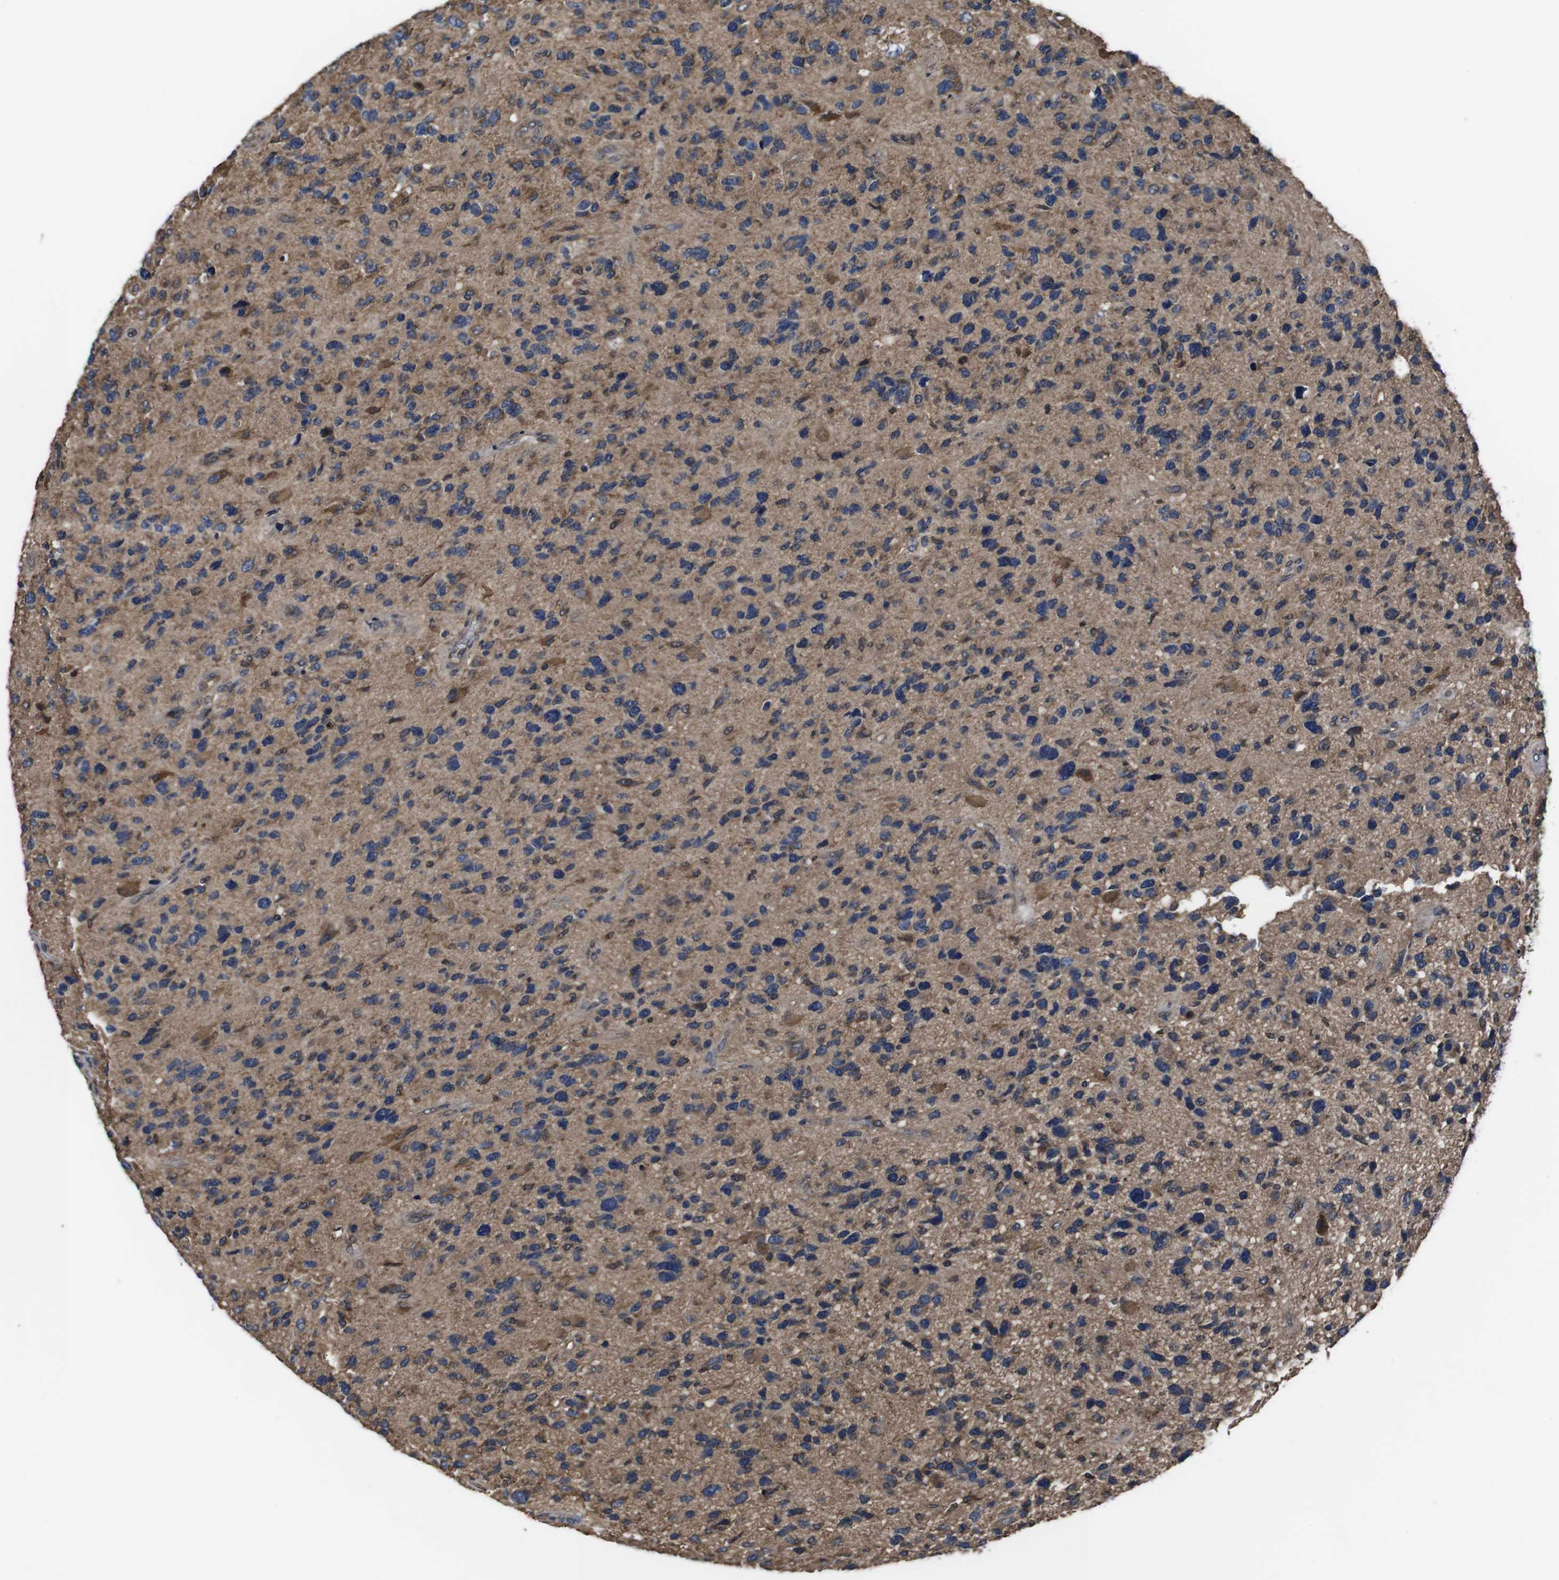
{"staining": {"intensity": "moderate", "quantity": "<25%", "location": "cytoplasmic/membranous"}, "tissue": "glioma", "cell_type": "Tumor cells", "image_type": "cancer", "snomed": [{"axis": "morphology", "description": "Glioma, malignant, High grade"}, {"axis": "topography", "description": "Brain"}], "caption": "IHC micrograph of glioma stained for a protein (brown), which demonstrates low levels of moderate cytoplasmic/membranous staining in about <25% of tumor cells.", "gene": "CXCL11", "patient": {"sex": "female", "age": 58}}